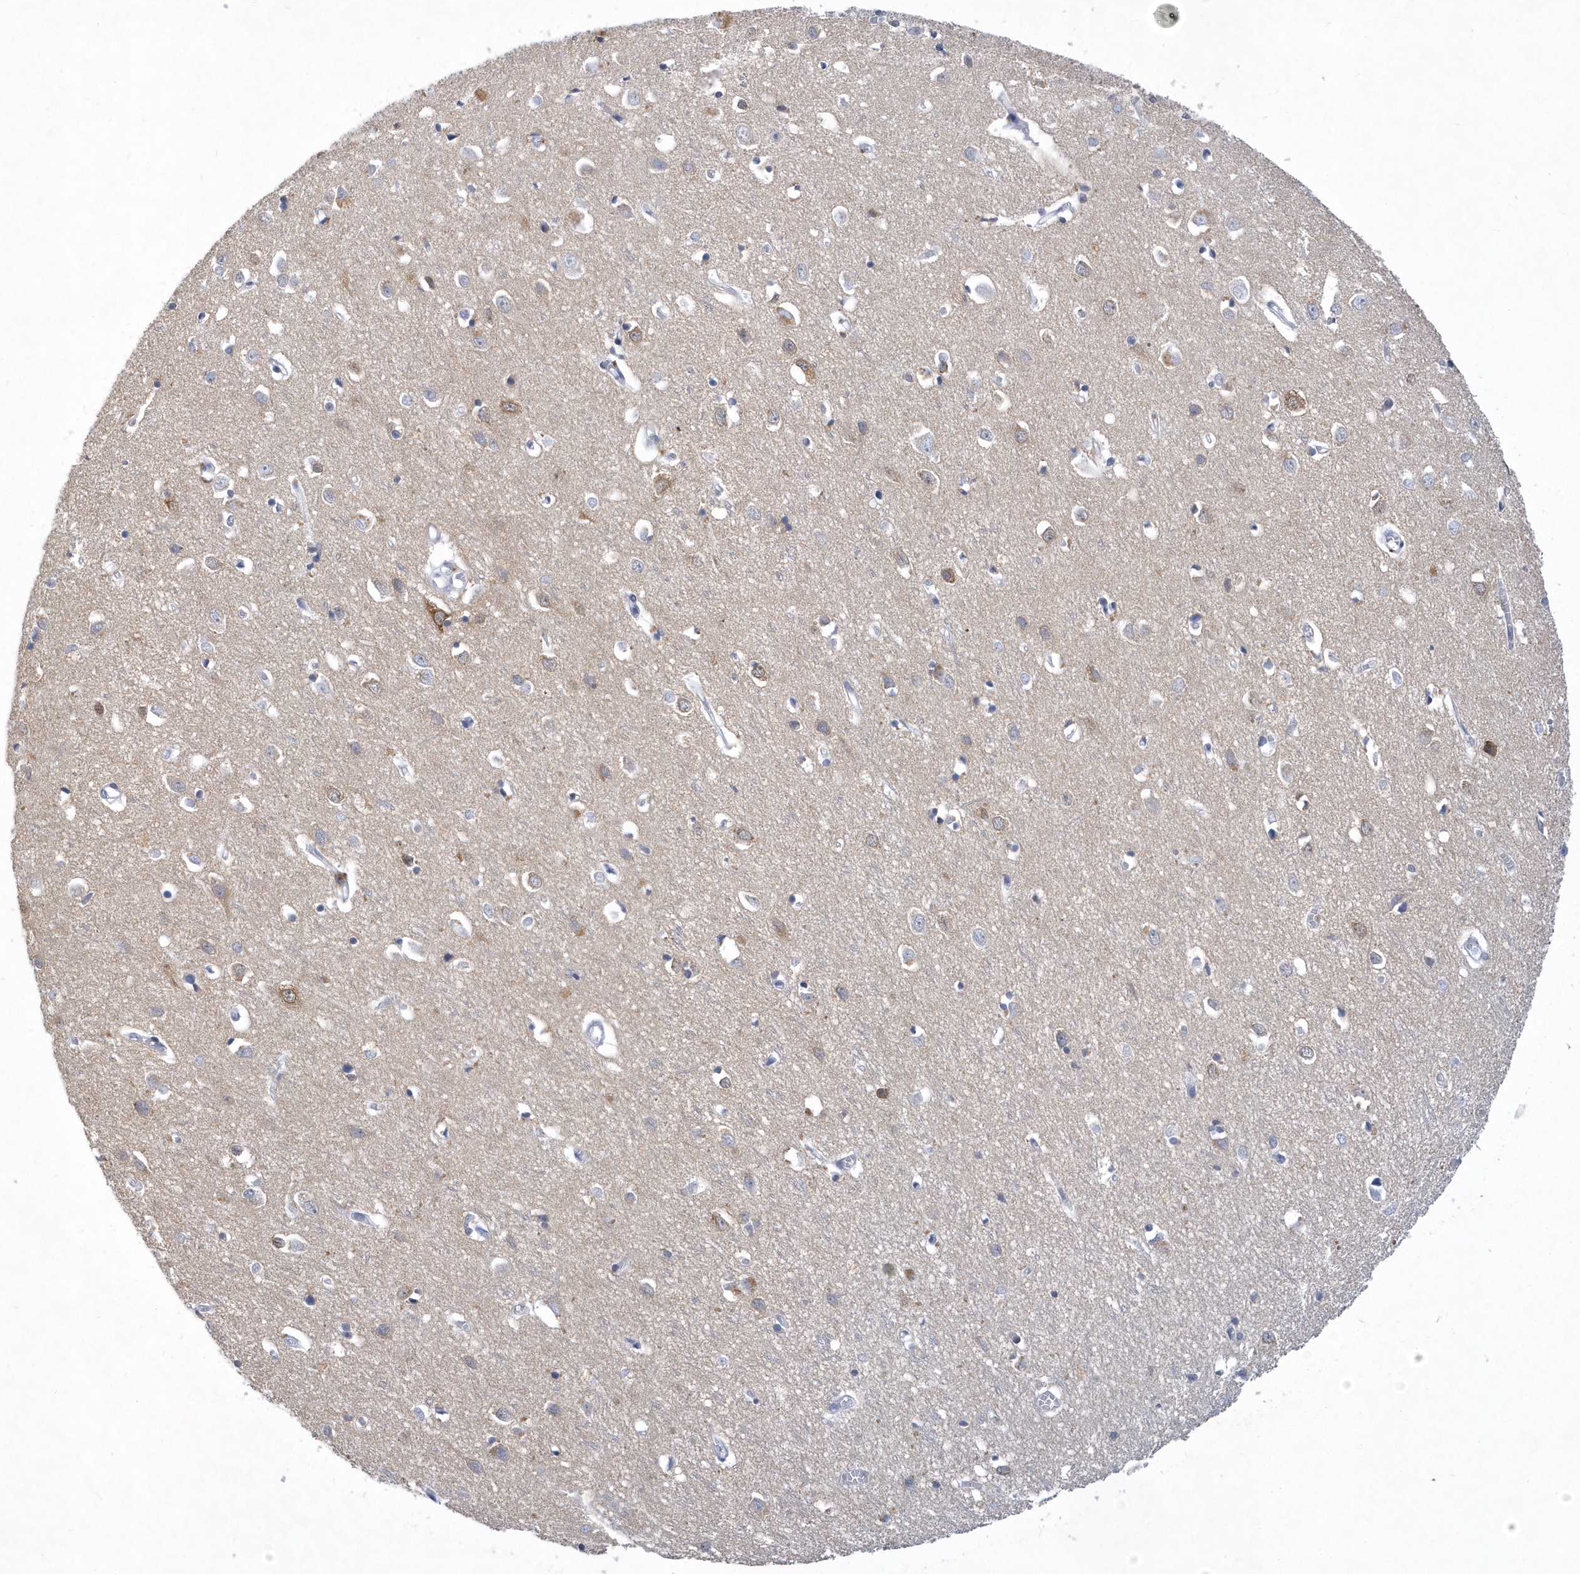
{"staining": {"intensity": "negative", "quantity": "none", "location": "none"}, "tissue": "cerebral cortex", "cell_type": "Endothelial cells", "image_type": "normal", "snomed": [{"axis": "morphology", "description": "Normal tissue, NOS"}, {"axis": "topography", "description": "Cerebral cortex"}], "caption": "A high-resolution histopathology image shows immunohistochemistry staining of unremarkable cerebral cortex, which shows no significant expression in endothelial cells. (Brightfield microscopy of DAB immunohistochemistry (IHC) at high magnification).", "gene": "SRGAP3", "patient": {"sex": "female", "age": 64}}